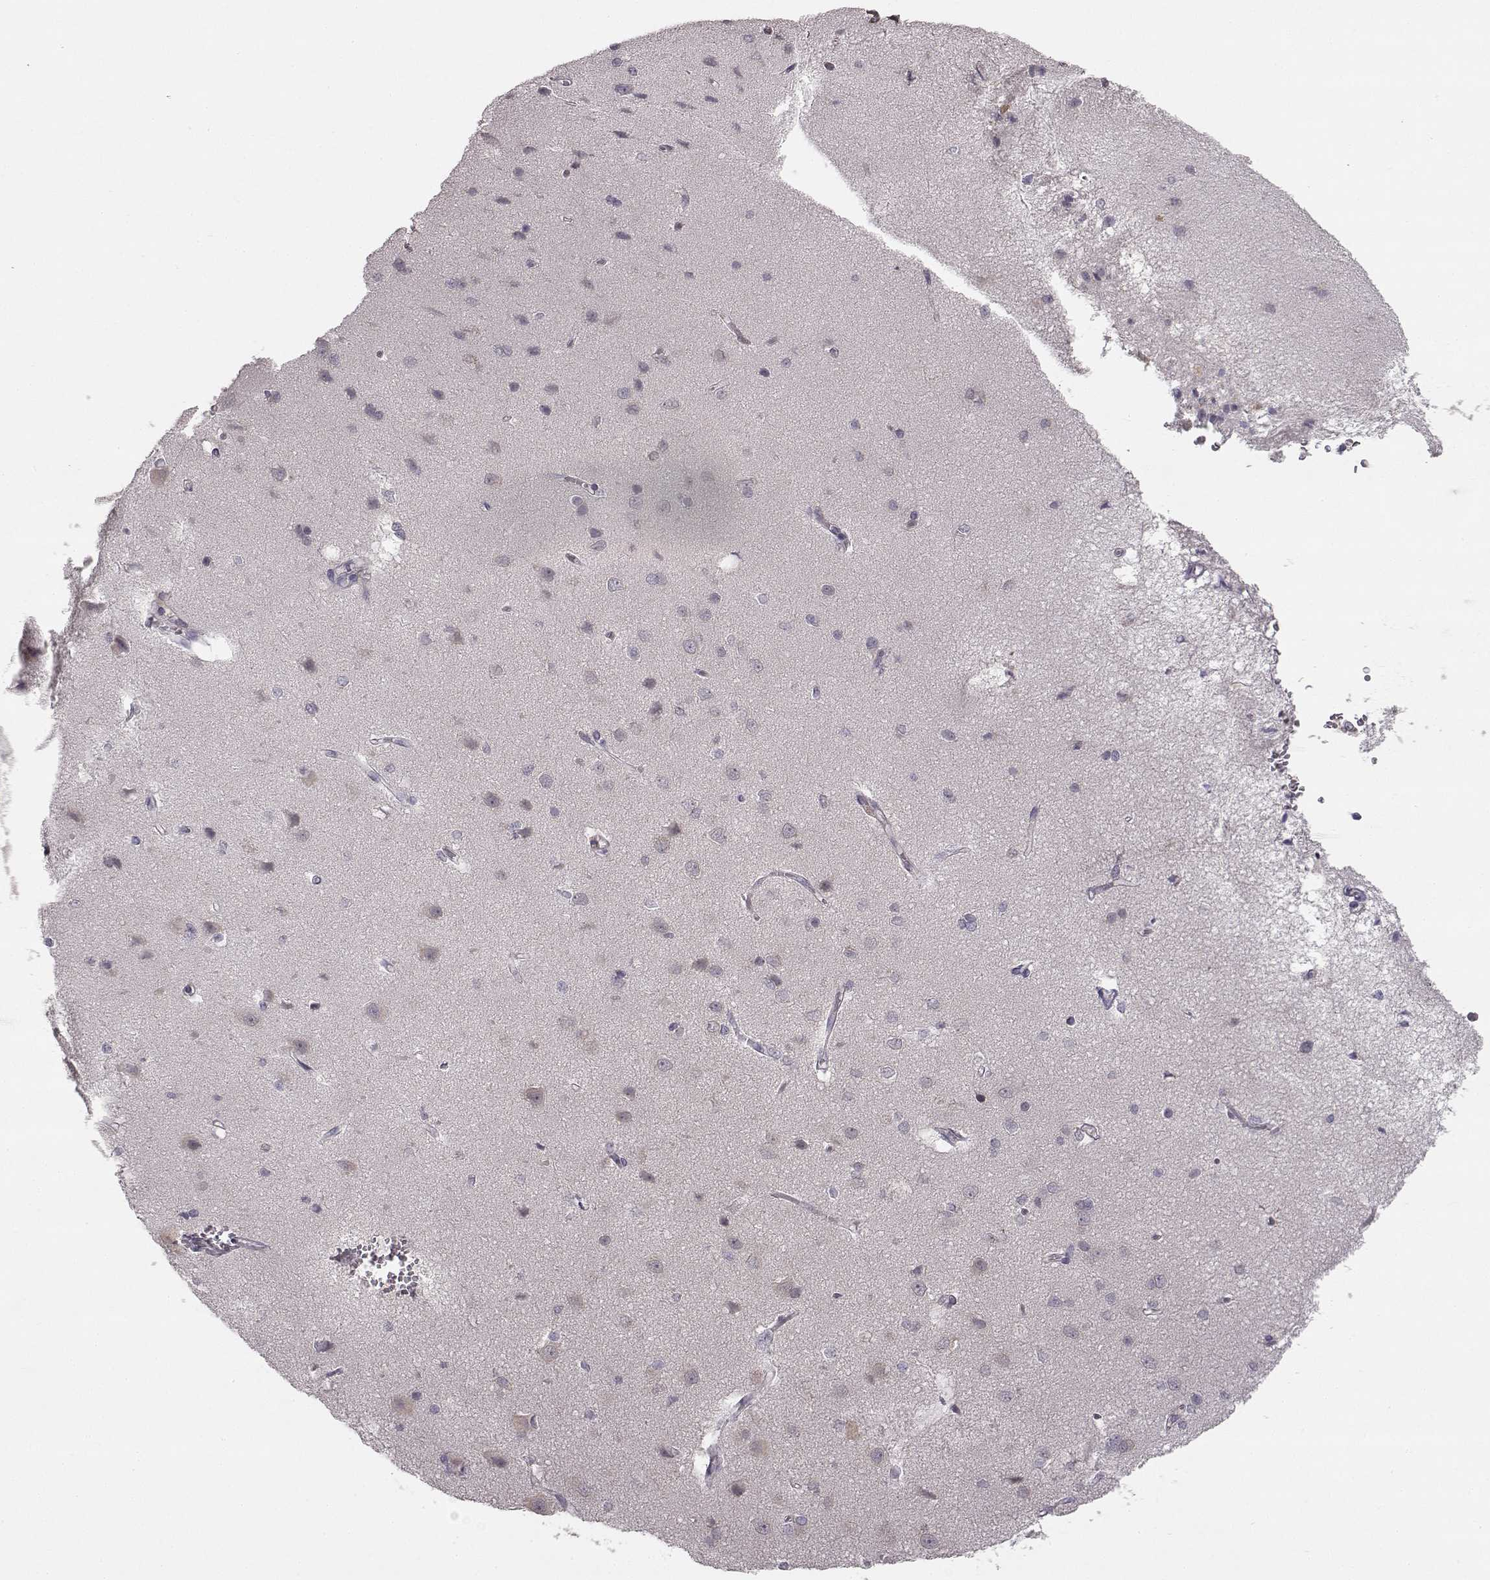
{"staining": {"intensity": "negative", "quantity": "none", "location": "none"}, "tissue": "cerebral cortex", "cell_type": "Endothelial cells", "image_type": "normal", "snomed": [{"axis": "morphology", "description": "Normal tissue, NOS"}, {"axis": "topography", "description": "Cerebral cortex"}], "caption": "Immunohistochemistry image of benign cerebral cortex: cerebral cortex stained with DAB (3,3'-diaminobenzidine) reveals no significant protein staining in endothelial cells.", "gene": "SPAG17", "patient": {"sex": "male", "age": 37}}